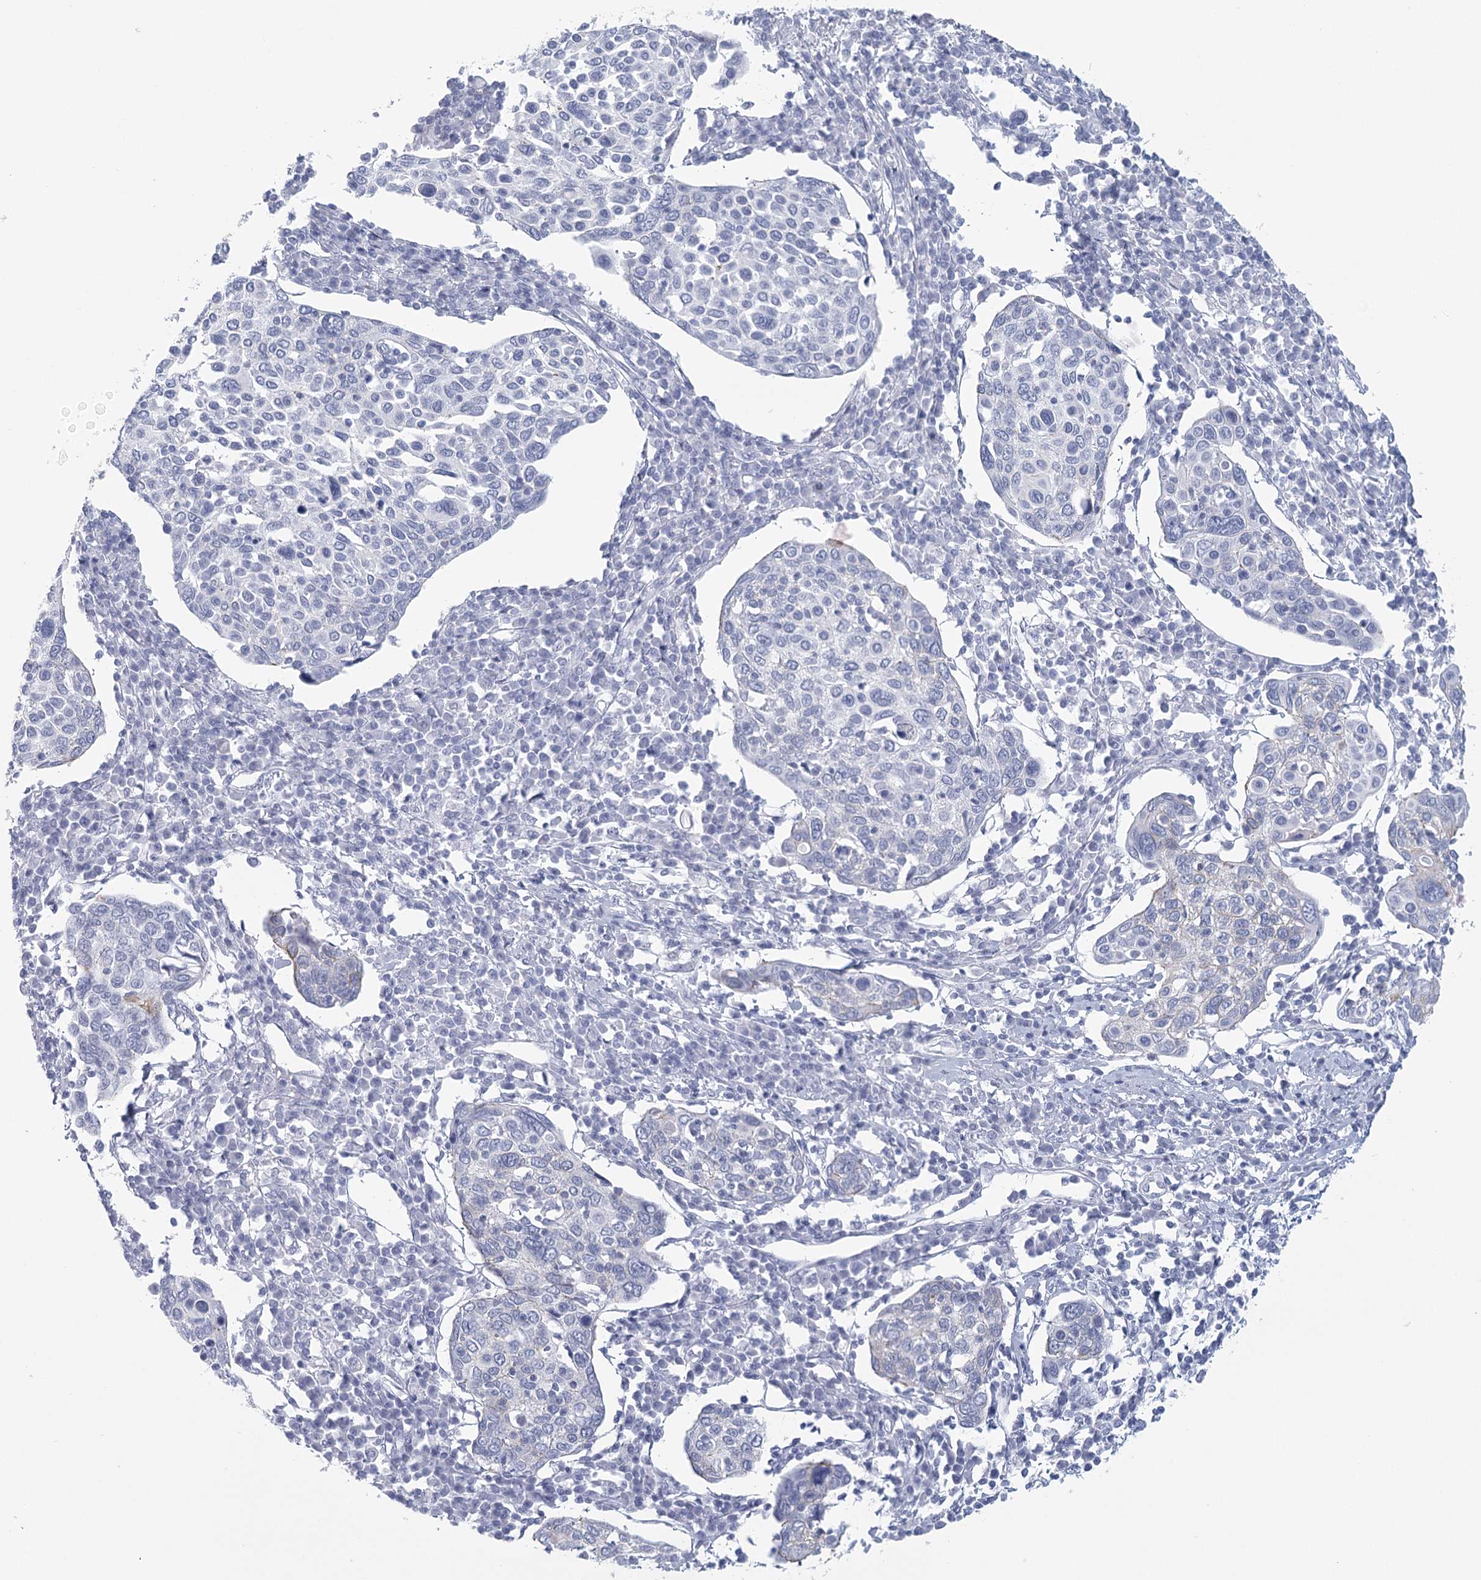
{"staining": {"intensity": "negative", "quantity": "none", "location": "none"}, "tissue": "cervical cancer", "cell_type": "Tumor cells", "image_type": "cancer", "snomed": [{"axis": "morphology", "description": "Squamous cell carcinoma, NOS"}, {"axis": "topography", "description": "Cervix"}], "caption": "High magnification brightfield microscopy of cervical cancer (squamous cell carcinoma) stained with DAB (brown) and counterstained with hematoxylin (blue): tumor cells show no significant positivity.", "gene": "WNT8B", "patient": {"sex": "female", "age": 40}}